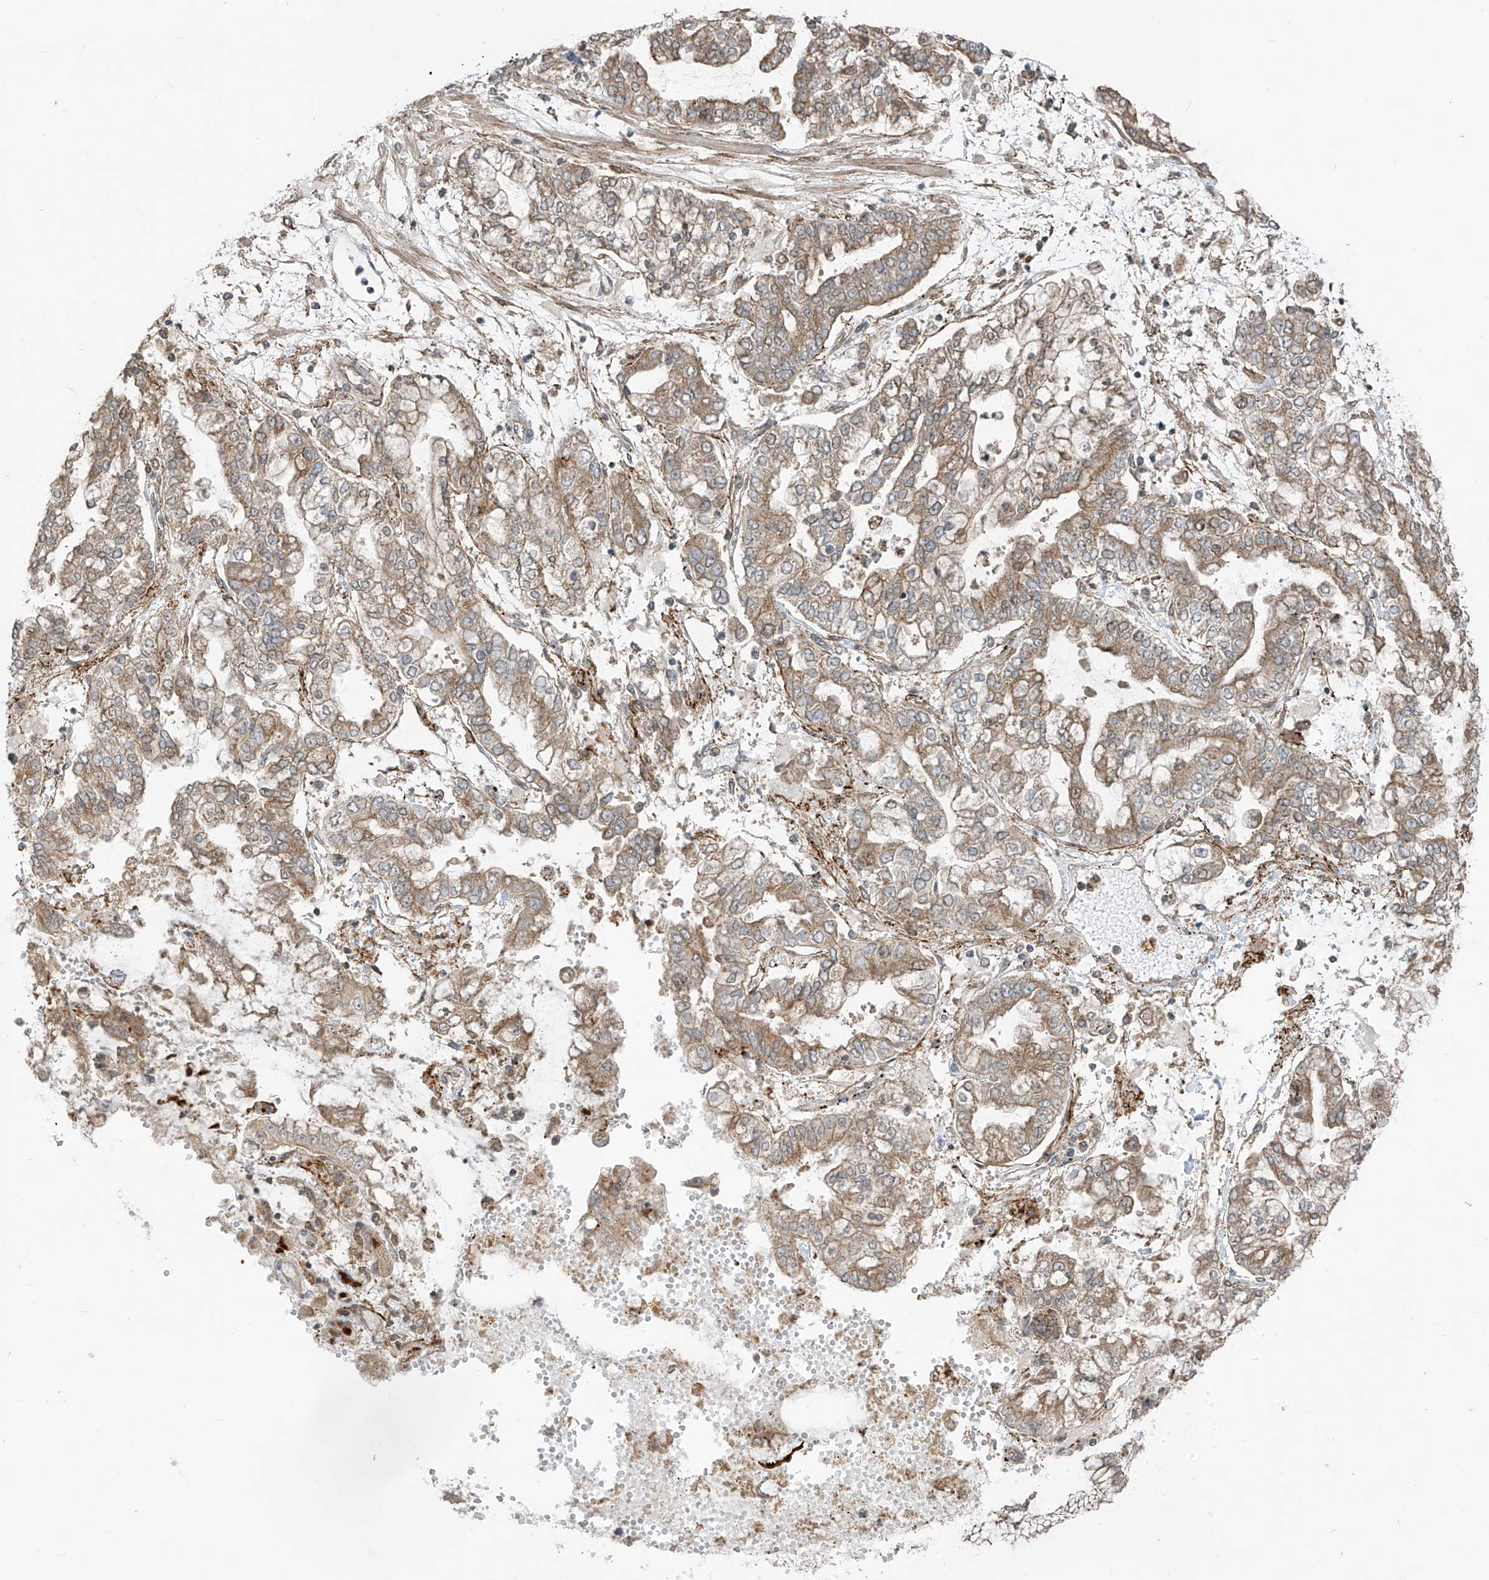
{"staining": {"intensity": "weak", "quantity": ">75%", "location": "cytoplasmic/membranous"}, "tissue": "stomach cancer", "cell_type": "Tumor cells", "image_type": "cancer", "snomed": [{"axis": "morphology", "description": "Normal tissue, NOS"}, {"axis": "morphology", "description": "Adenocarcinoma, NOS"}, {"axis": "topography", "description": "Stomach, upper"}, {"axis": "topography", "description": "Stomach"}], "caption": "IHC photomicrograph of adenocarcinoma (stomach) stained for a protein (brown), which demonstrates low levels of weak cytoplasmic/membranous staining in approximately >75% of tumor cells.", "gene": "PDE11A", "patient": {"sex": "male", "age": 76}}